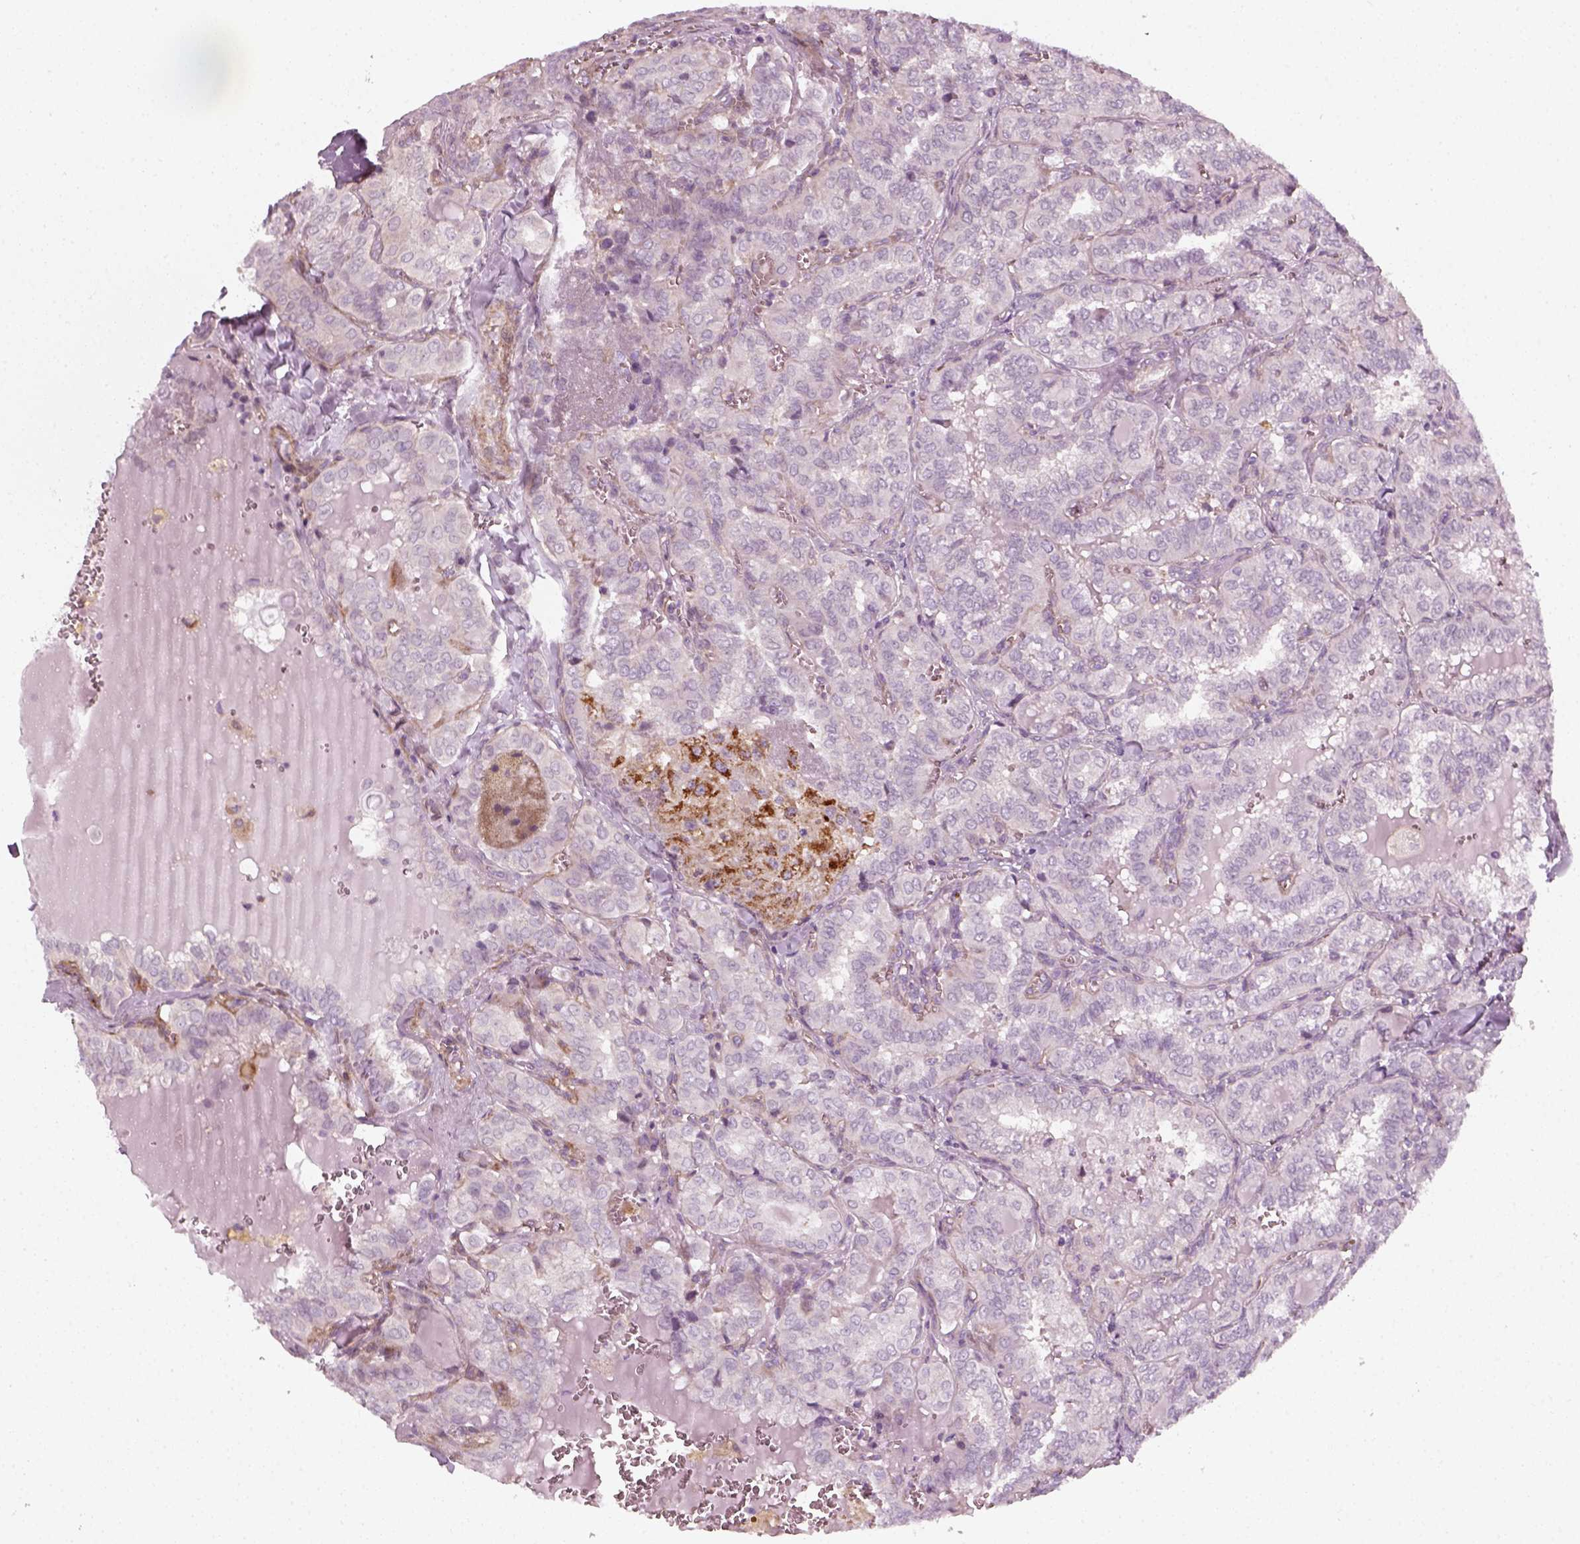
{"staining": {"intensity": "negative", "quantity": "none", "location": "none"}, "tissue": "thyroid cancer", "cell_type": "Tumor cells", "image_type": "cancer", "snomed": [{"axis": "morphology", "description": "Papillary adenocarcinoma, NOS"}, {"axis": "topography", "description": "Thyroid gland"}], "caption": "Image shows no significant protein expression in tumor cells of thyroid cancer. (DAB IHC visualized using brightfield microscopy, high magnification).", "gene": "DNASE1L1", "patient": {"sex": "female", "age": 41}}